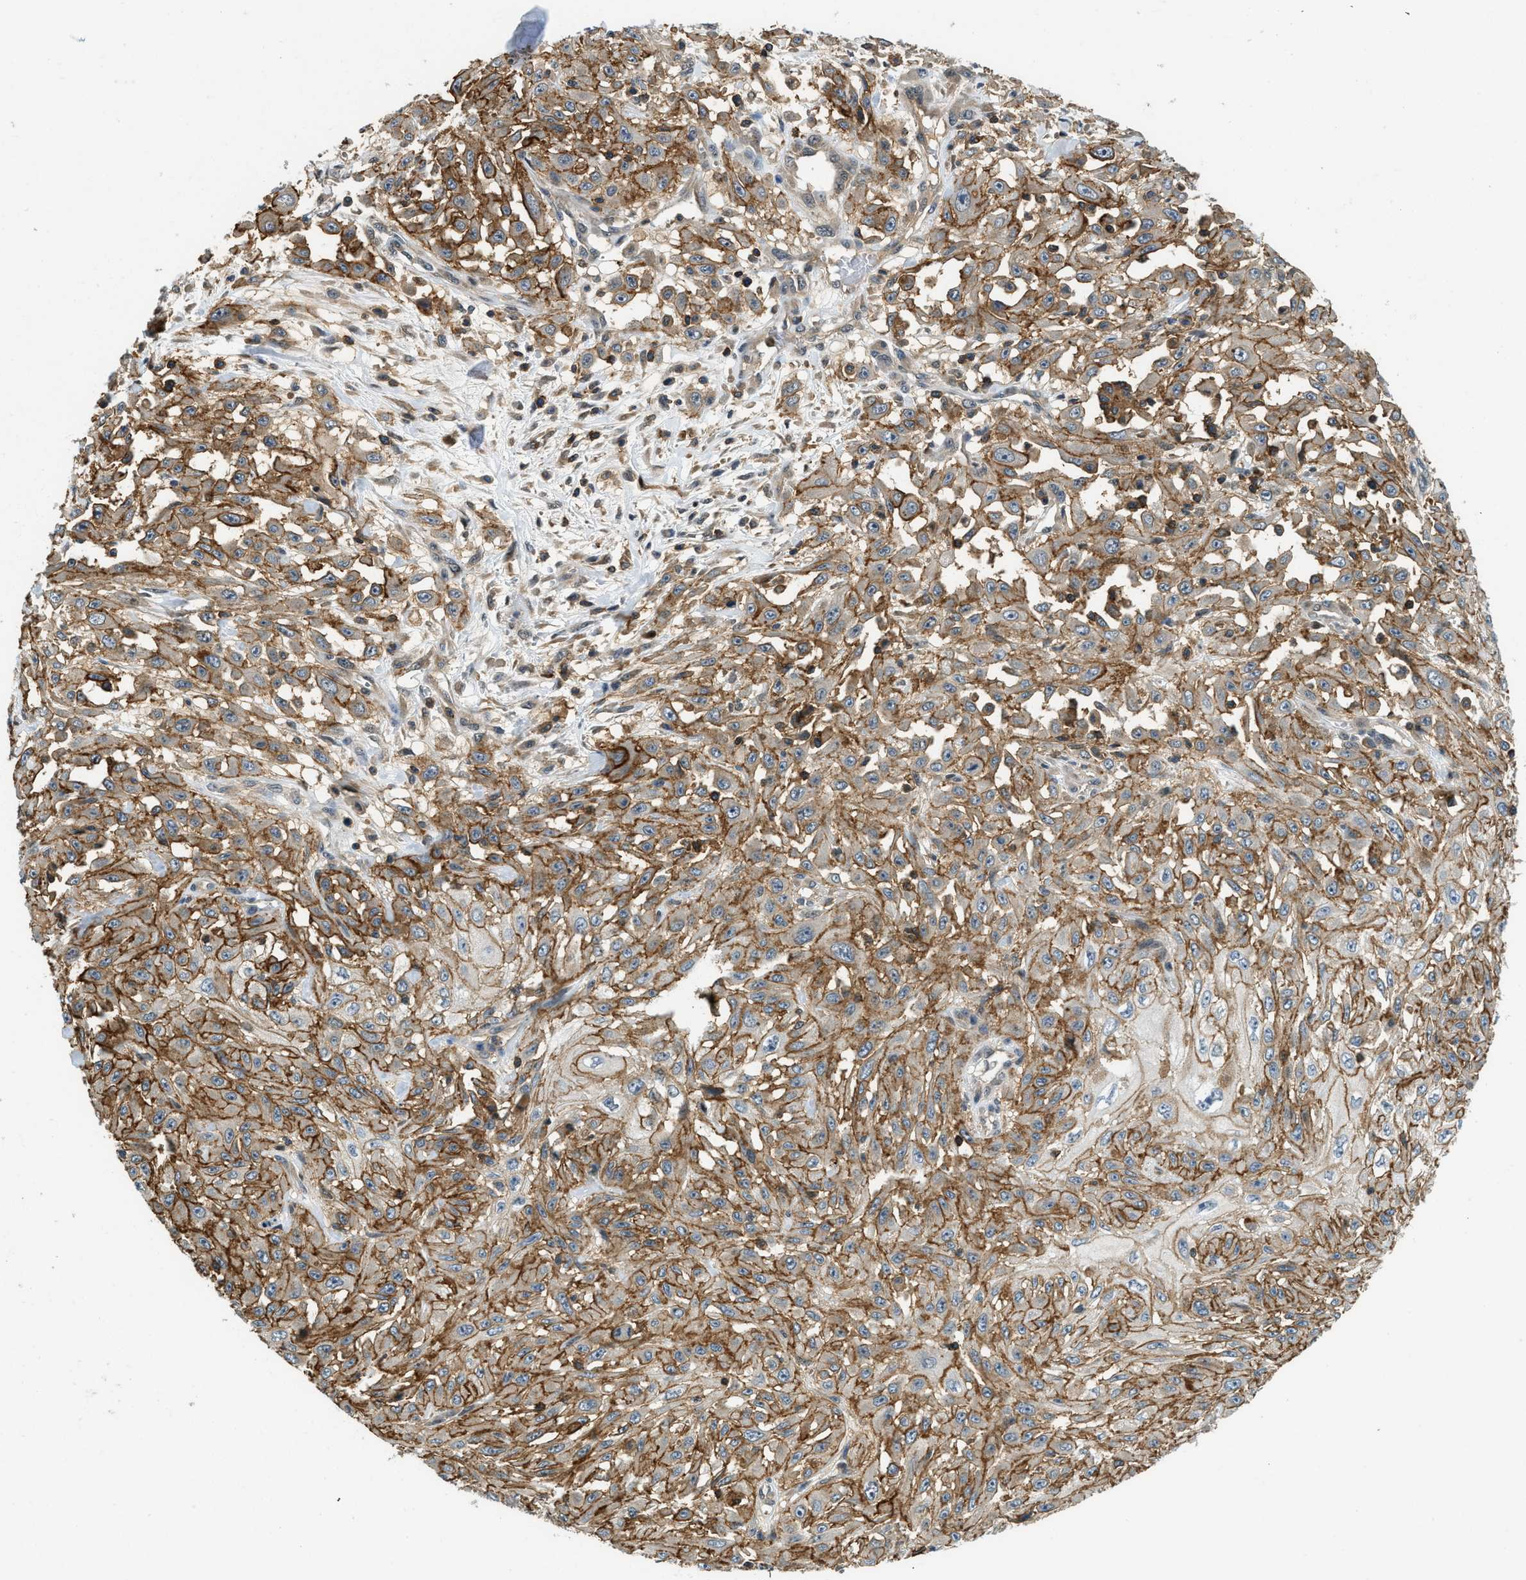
{"staining": {"intensity": "moderate", "quantity": ">75%", "location": "cytoplasmic/membranous"}, "tissue": "skin cancer", "cell_type": "Tumor cells", "image_type": "cancer", "snomed": [{"axis": "morphology", "description": "Squamous cell carcinoma, NOS"}, {"axis": "morphology", "description": "Squamous cell carcinoma, metastatic, NOS"}, {"axis": "topography", "description": "Skin"}, {"axis": "topography", "description": "Lymph node"}], "caption": "Protein expression analysis of skin cancer demonstrates moderate cytoplasmic/membranous positivity in about >75% of tumor cells. The staining is performed using DAB brown chromogen to label protein expression. The nuclei are counter-stained blue using hematoxylin.", "gene": "GMPPB", "patient": {"sex": "male", "age": 75}}